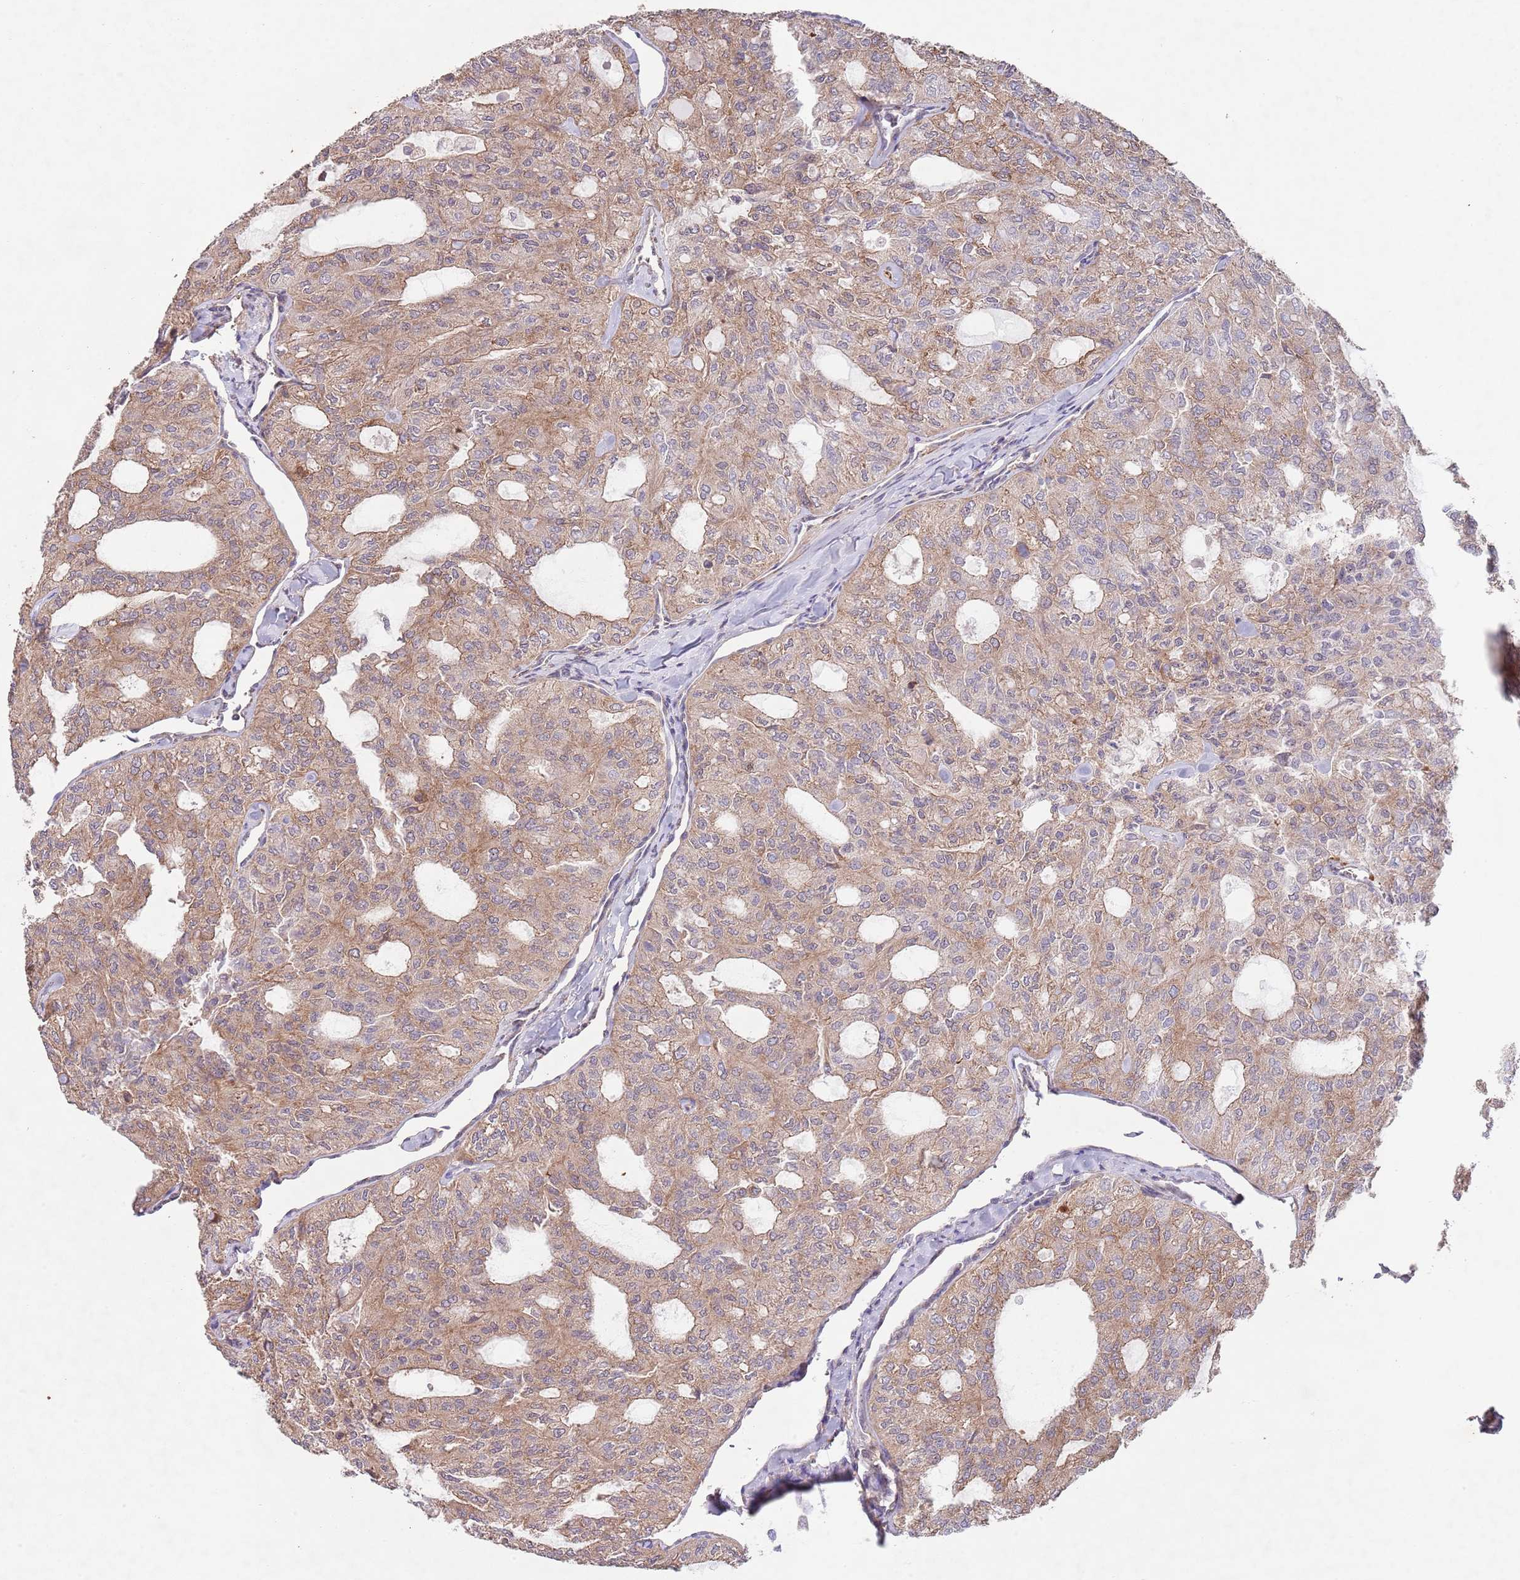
{"staining": {"intensity": "moderate", "quantity": ">75%", "location": "cytoplasmic/membranous"}, "tissue": "thyroid cancer", "cell_type": "Tumor cells", "image_type": "cancer", "snomed": [{"axis": "morphology", "description": "Follicular adenoma carcinoma, NOS"}, {"axis": "topography", "description": "Thyroid gland"}], "caption": "Immunohistochemical staining of human thyroid follicular adenoma carcinoma demonstrates moderate cytoplasmic/membranous protein staining in about >75% of tumor cells. (Stains: DAB (3,3'-diaminobenzidine) in brown, nuclei in blue, Microscopy: brightfield microscopy at high magnification).", "gene": "RNF19B", "patient": {"sex": "male", "age": 75}}